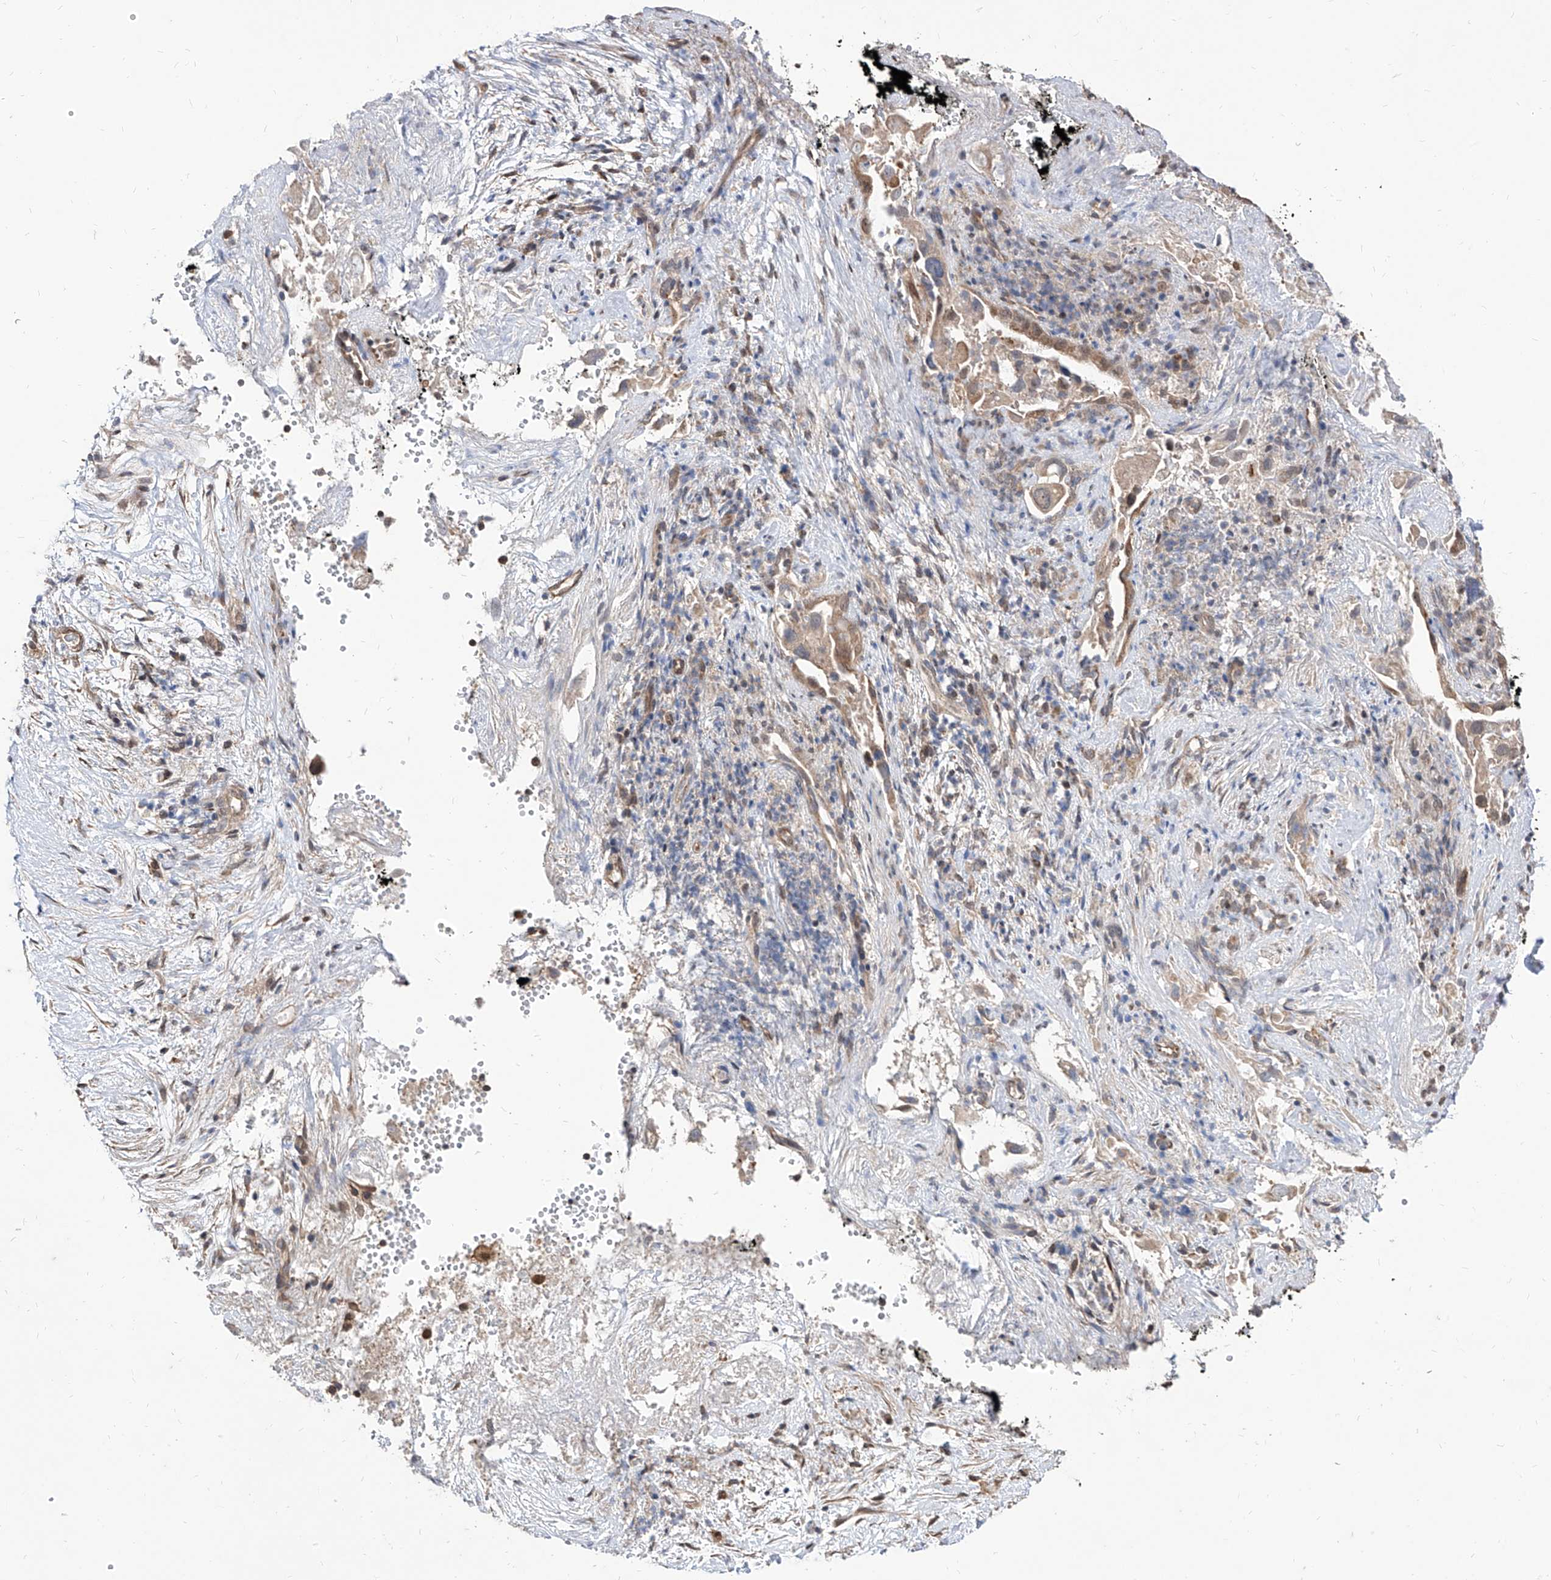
{"staining": {"intensity": "weak", "quantity": ">75%", "location": "cytoplasmic/membranous"}, "tissue": "pancreatic cancer", "cell_type": "Tumor cells", "image_type": "cancer", "snomed": [{"axis": "morphology", "description": "Inflammation, NOS"}, {"axis": "morphology", "description": "Adenocarcinoma, NOS"}, {"axis": "topography", "description": "Pancreas"}], "caption": "Protein analysis of adenocarcinoma (pancreatic) tissue displays weak cytoplasmic/membranous expression in approximately >75% of tumor cells.", "gene": "C8orf82", "patient": {"sex": "female", "age": 56}}